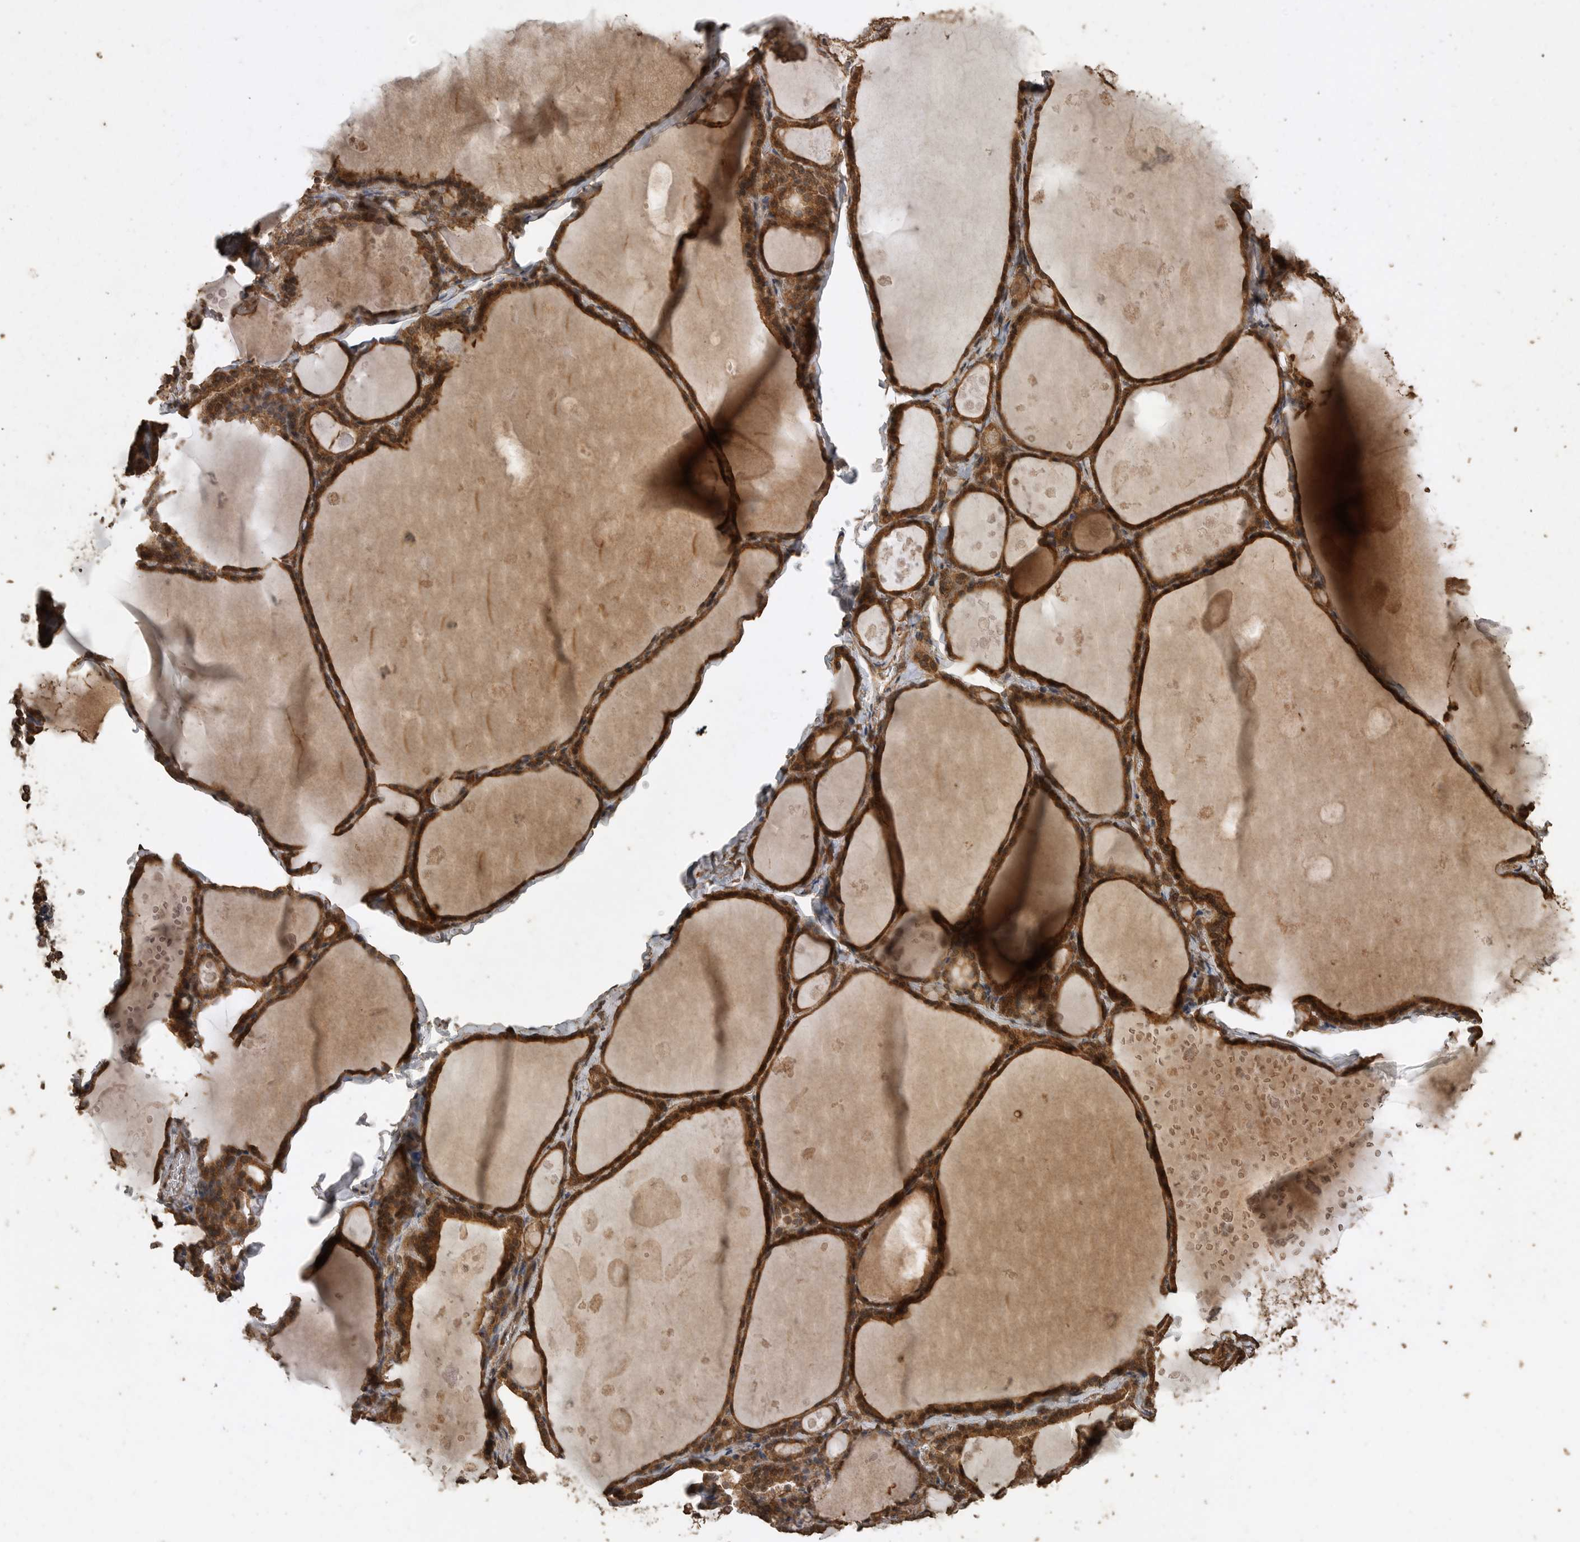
{"staining": {"intensity": "strong", "quantity": ">75%", "location": "cytoplasmic/membranous"}, "tissue": "thyroid gland", "cell_type": "Glandular cells", "image_type": "normal", "snomed": [{"axis": "morphology", "description": "Normal tissue, NOS"}, {"axis": "topography", "description": "Thyroid gland"}], "caption": "An immunohistochemistry (IHC) micrograph of benign tissue is shown. Protein staining in brown shows strong cytoplasmic/membranous positivity in thyroid gland within glandular cells.", "gene": "PINK1", "patient": {"sex": "male", "age": 56}}